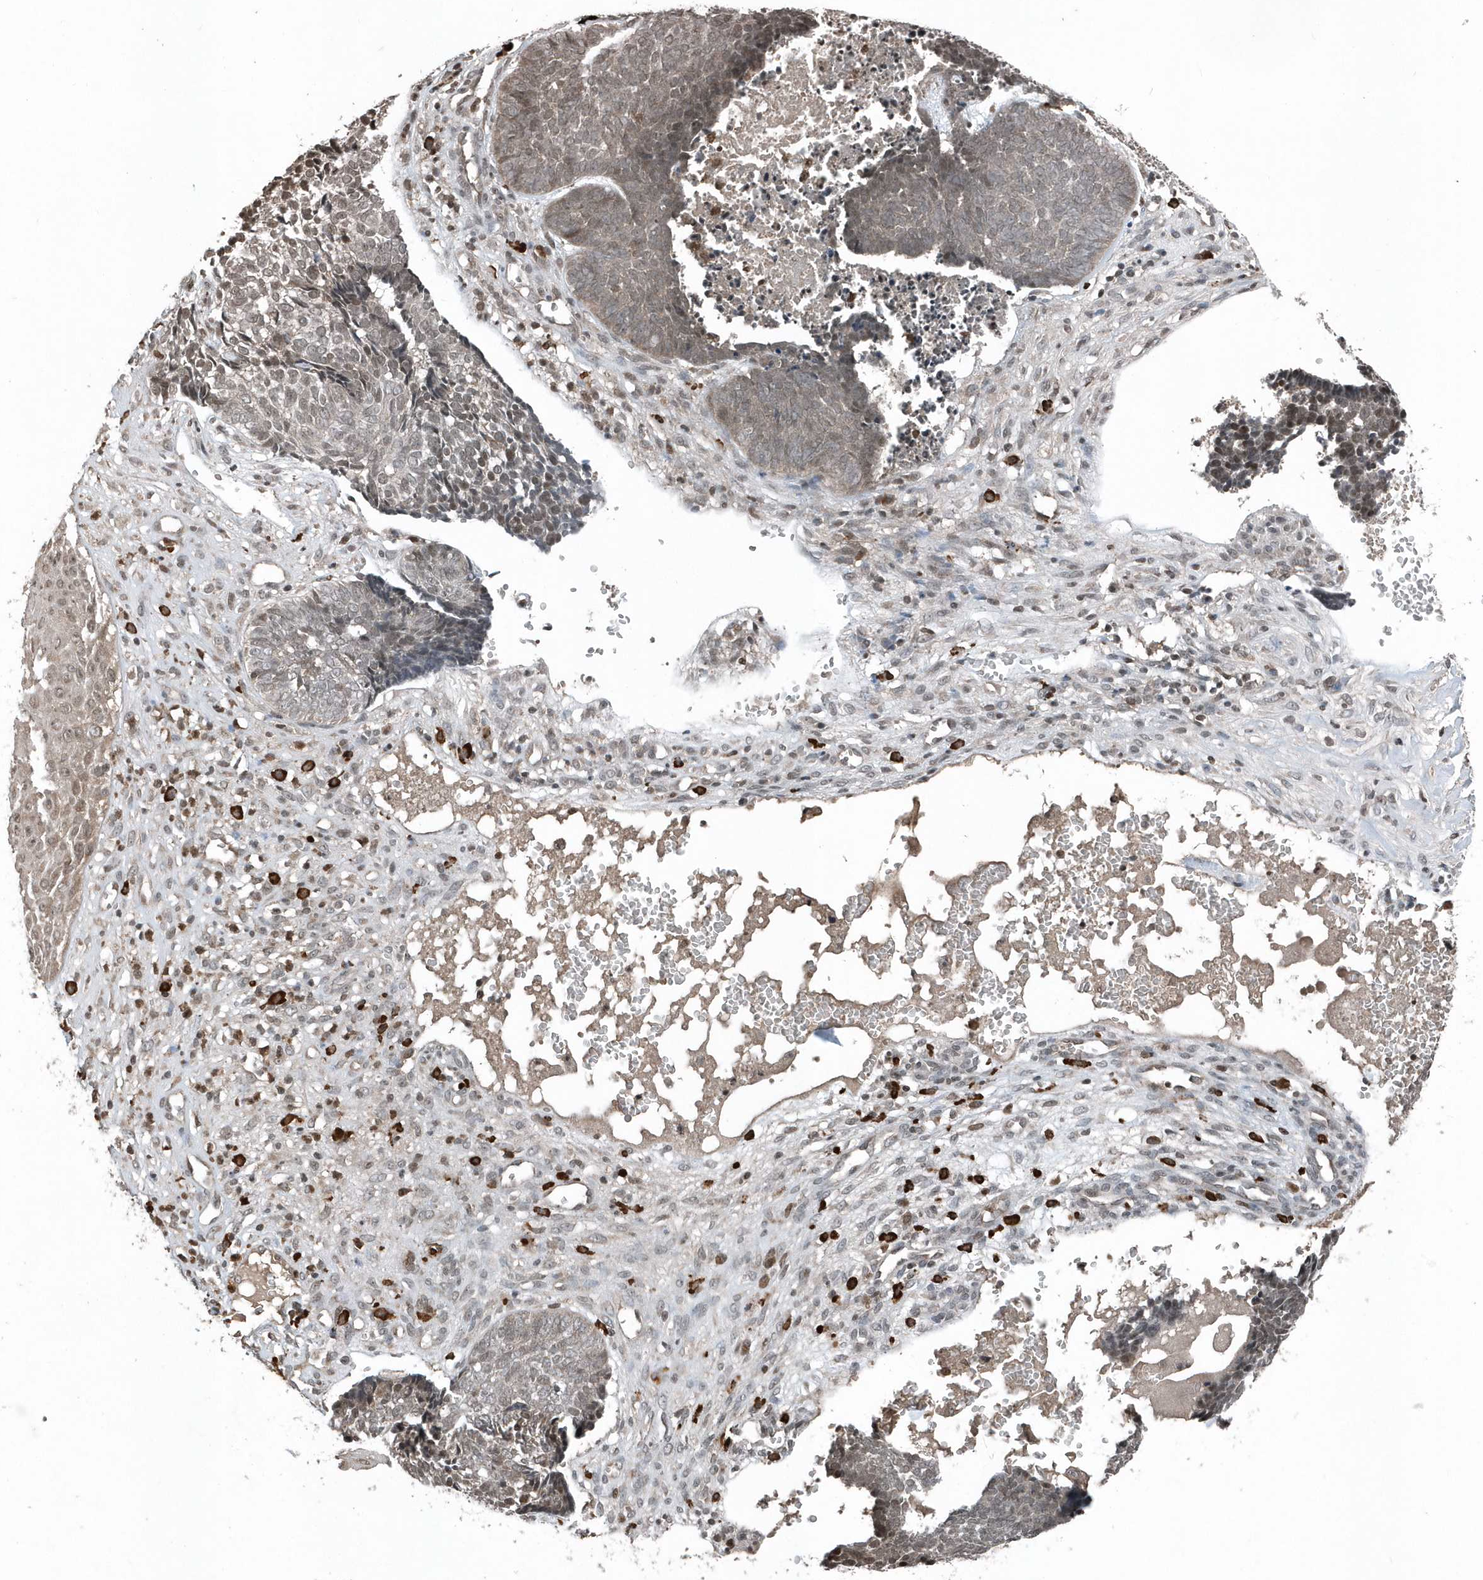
{"staining": {"intensity": "negative", "quantity": "none", "location": "none"}, "tissue": "skin cancer", "cell_type": "Tumor cells", "image_type": "cancer", "snomed": [{"axis": "morphology", "description": "Basal cell carcinoma"}, {"axis": "topography", "description": "Skin"}], "caption": "Tumor cells show no significant expression in skin cancer (basal cell carcinoma).", "gene": "EIF2B1", "patient": {"sex": "male", "age": 84}}